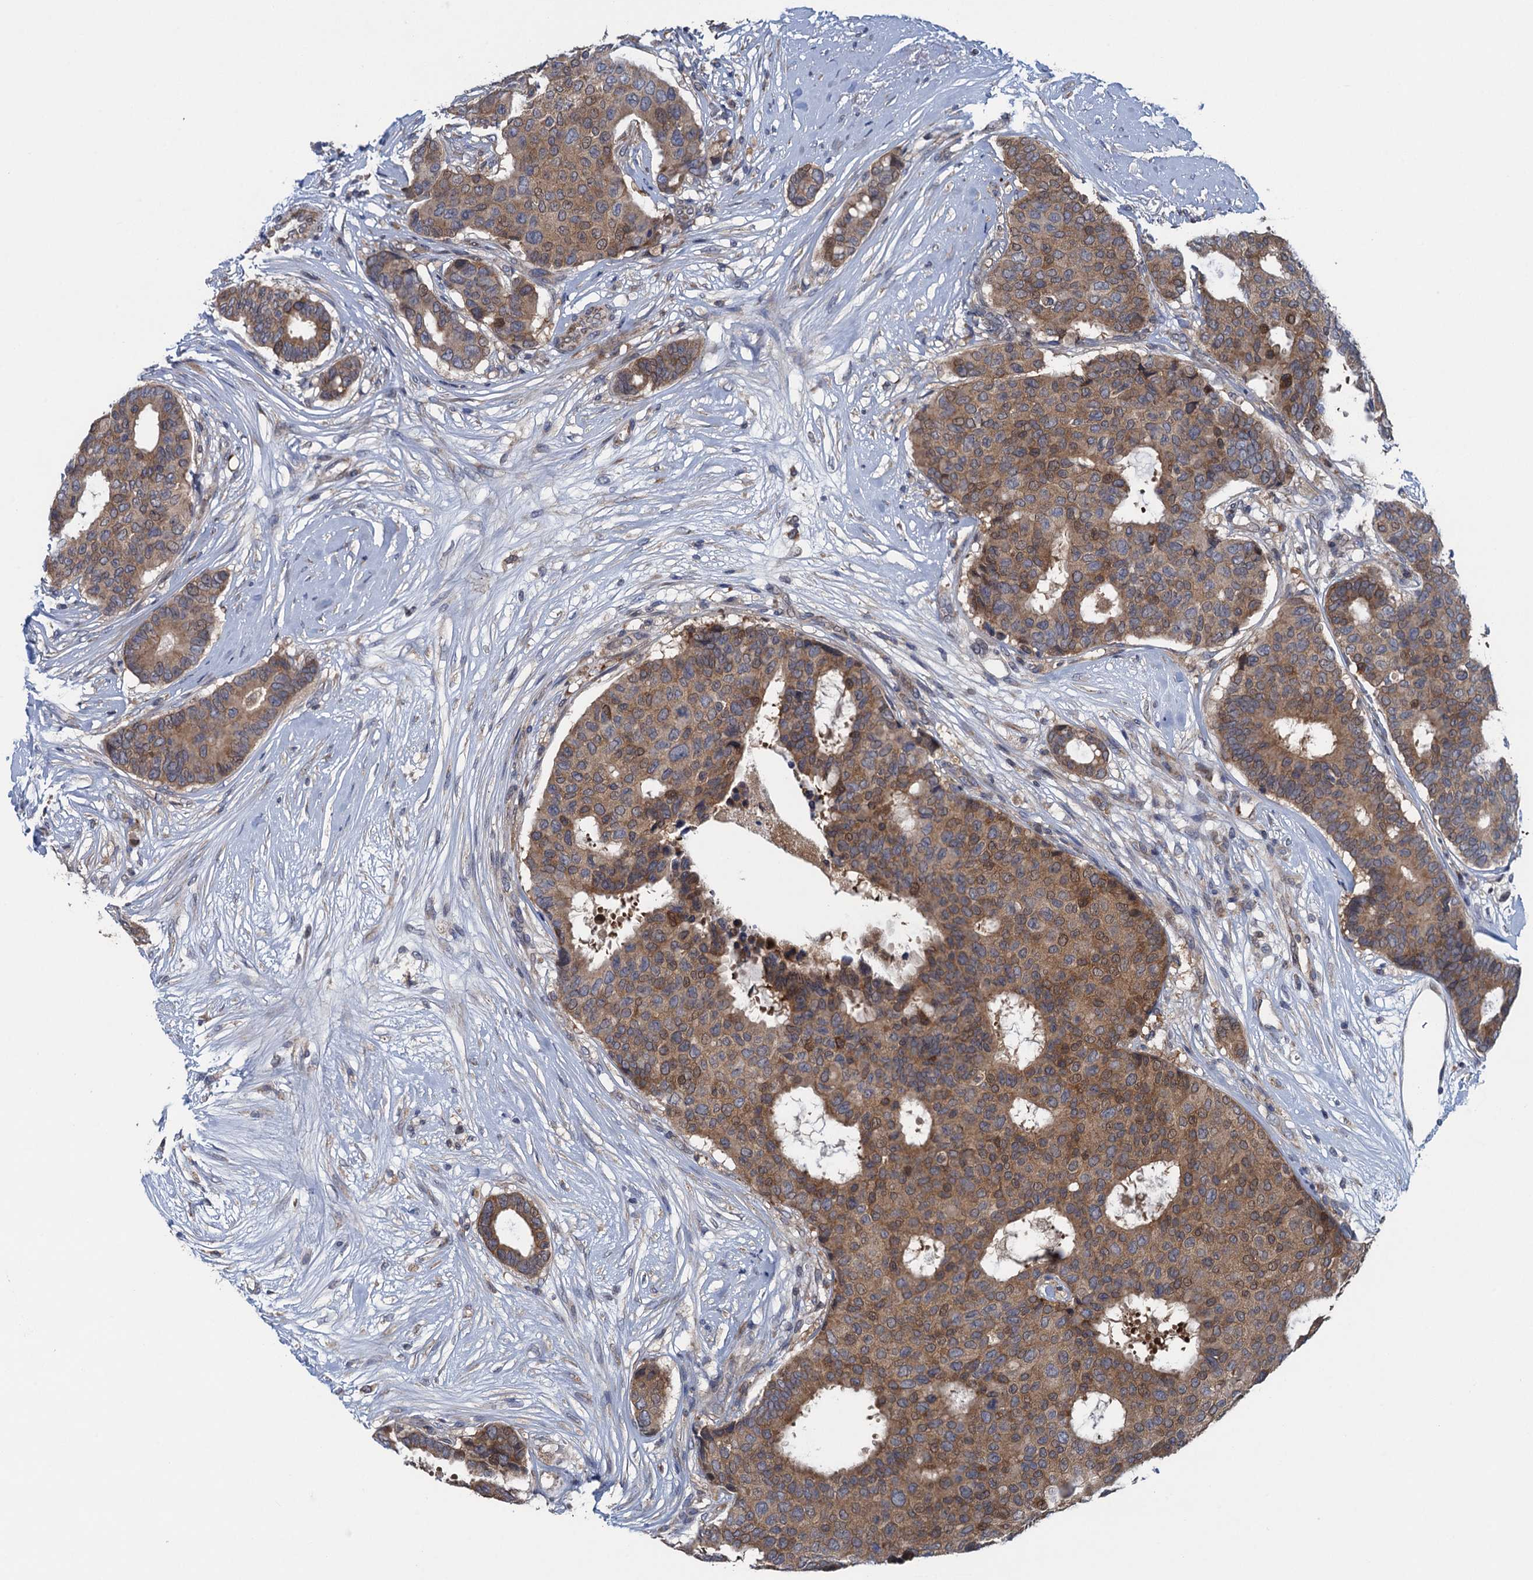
{"staining": {"intensity": "moderate", "quantity": ">75%", "location": "cytoplasmic/membranous,nuclear"}, "tissue": "breast cancer", "cell_type": "Tumor cells", "image_type": "cancer", "snomed": [{"axis": "morphology", "description": "Duct carcinoma"}, {"axis": "topography", "description": "Breast"}], "caption": "The immunohistochemical stain shows moderate cytoplasmic/membranous and nuclear positivity in tumor cells of breast cancer (infiltrating ductal carcinoma) tissue. The protein is shown in brown color, while the nuclei are stained blue.", "gene": "CNTN5", "patient": {"sex": "female", "age": 75}}